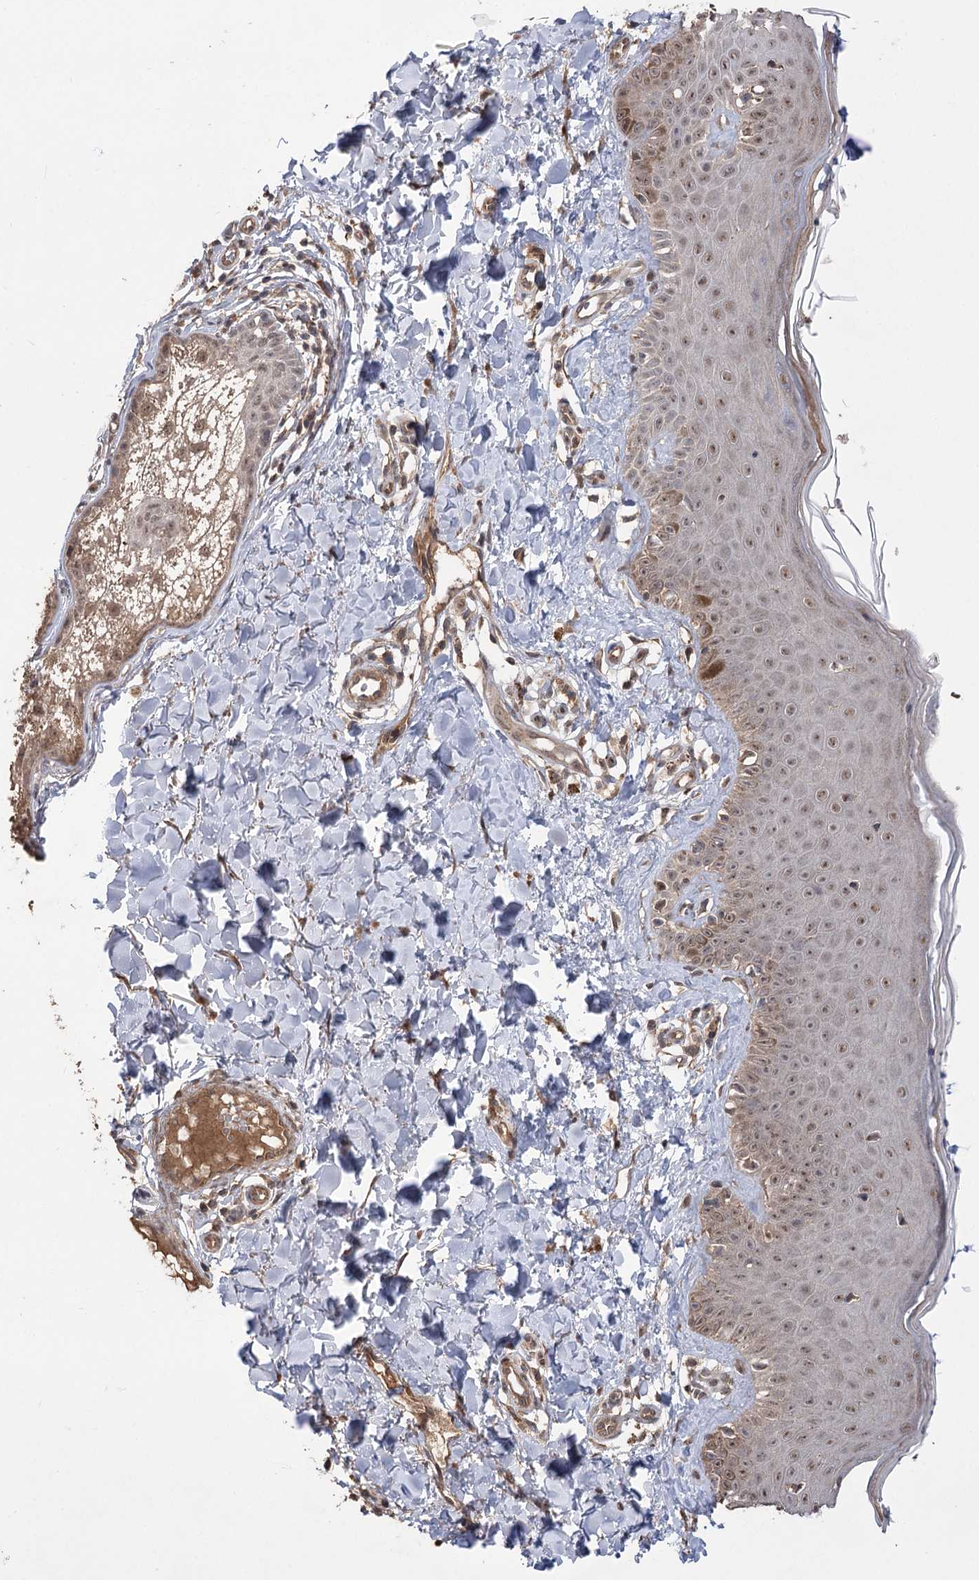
{"staining": {"intensity": "moderate", "quantity": ">75%", "location": "nuclear"}, "tissue": "skin", "cell_type": "Fibroblasts", "image_type": "normal", "snomed": [{"axis": "morphology", "description": "Normal tissue, NOS"}, {"axis": "topography", "description": "Skin"}], "caption": "Unremarkable skin demonstrates moderate nuclear positivity in about >75% of fibroblasts, visualized by immunohistochemistry.", "gene": "TENM2", "patient": {"sex": "male", "age": 52}}